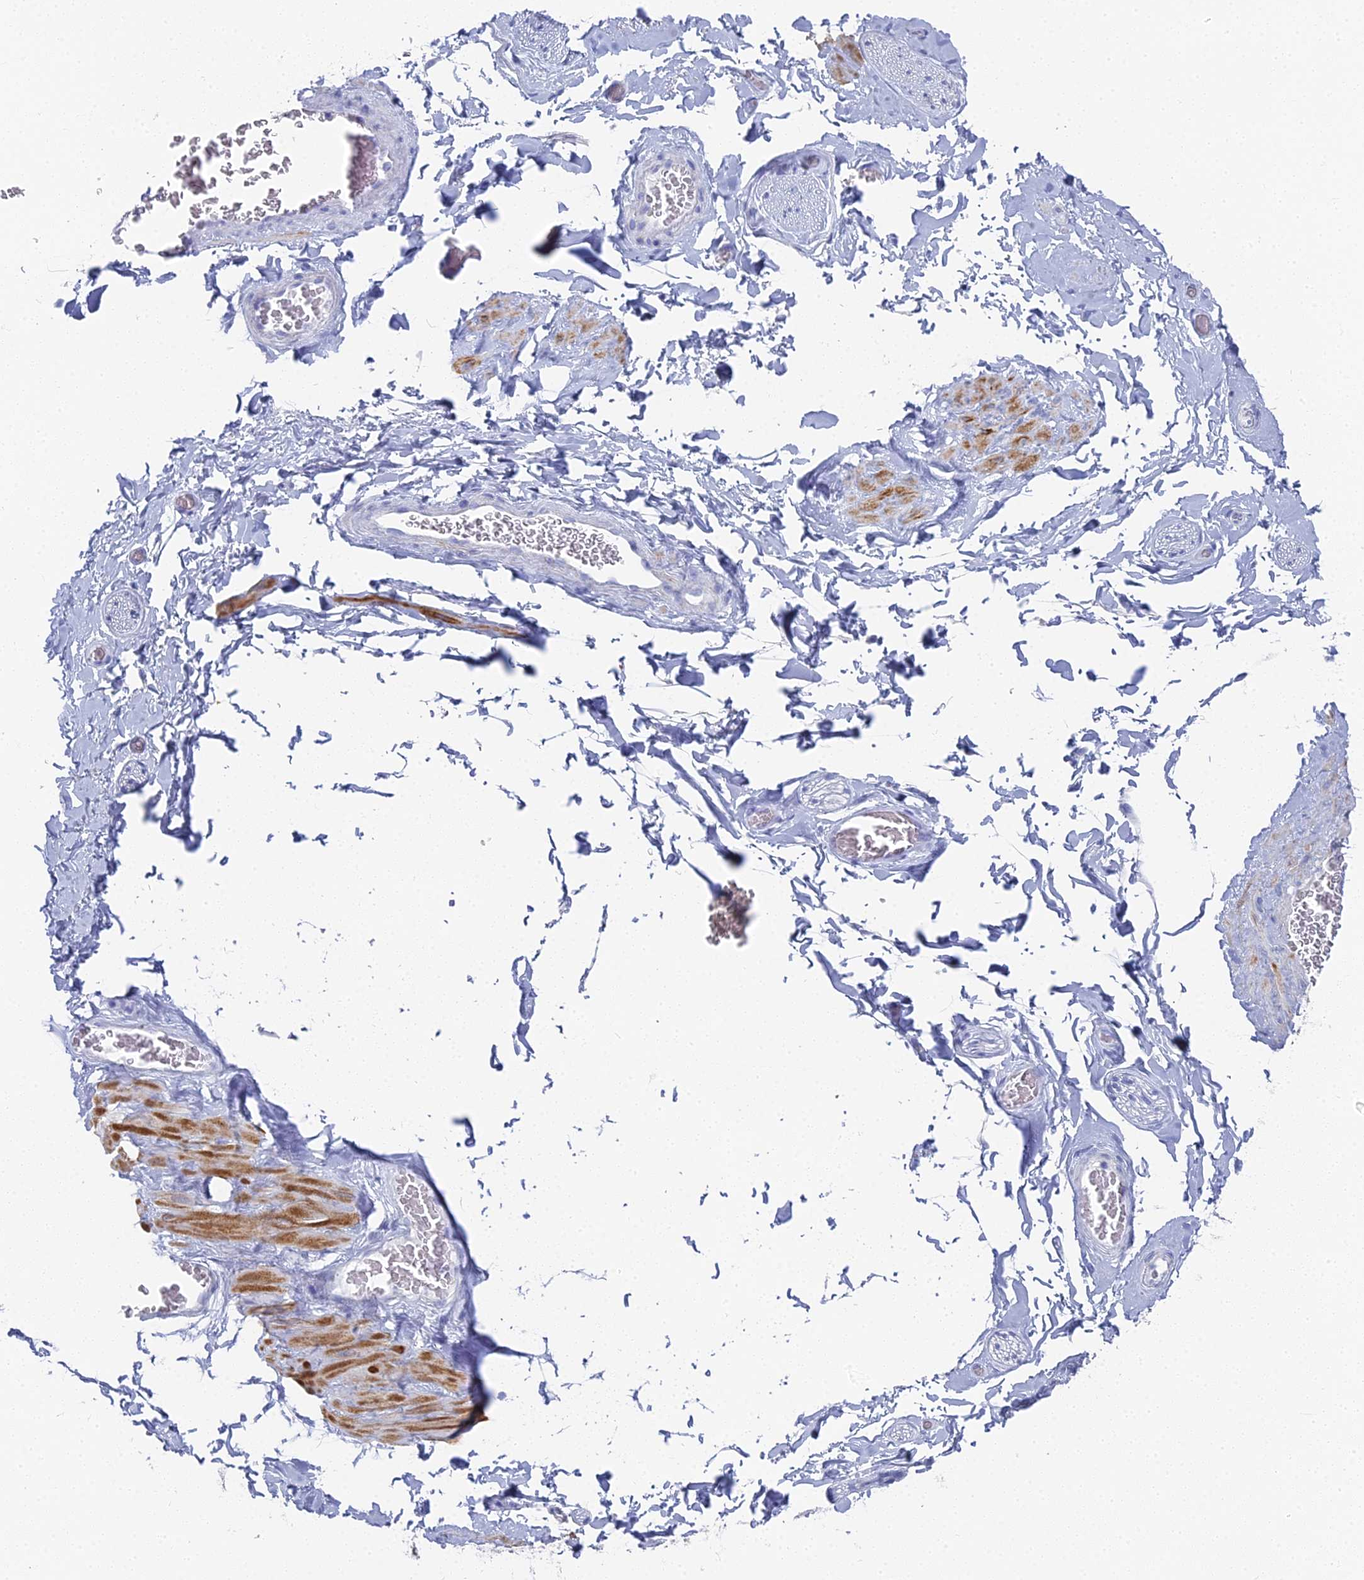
{"staining": {"intensity": "negative", "quantity": "none", "location": "none"}, "tissue": "adipose tissue", "cell_type": "Adipocytes", "image_type": "normal", "snomed": [{"axis": "morphology", "description": "Normal tissue, NOS"}, {"axis": "topography", "description": "Soft tissue"}, {"axis": "topography", "description": "Adipose tissue"}, {"axis": "topography", "description": "Vascular tissue"}, {"axis": "topography", "description": "Peripheral nerve tissue"}], "caption": "The histopathology image demonstrates no staining of adipocytes in unremarkable adipose tissue. The staining was performed using DAB to visualize the protein expression in brown, while the nuclei were stained in blue with hematoxylin (Magnification: 20x).", "gene": "ALPP", "patient": {"sex": "male", "age": 46}}